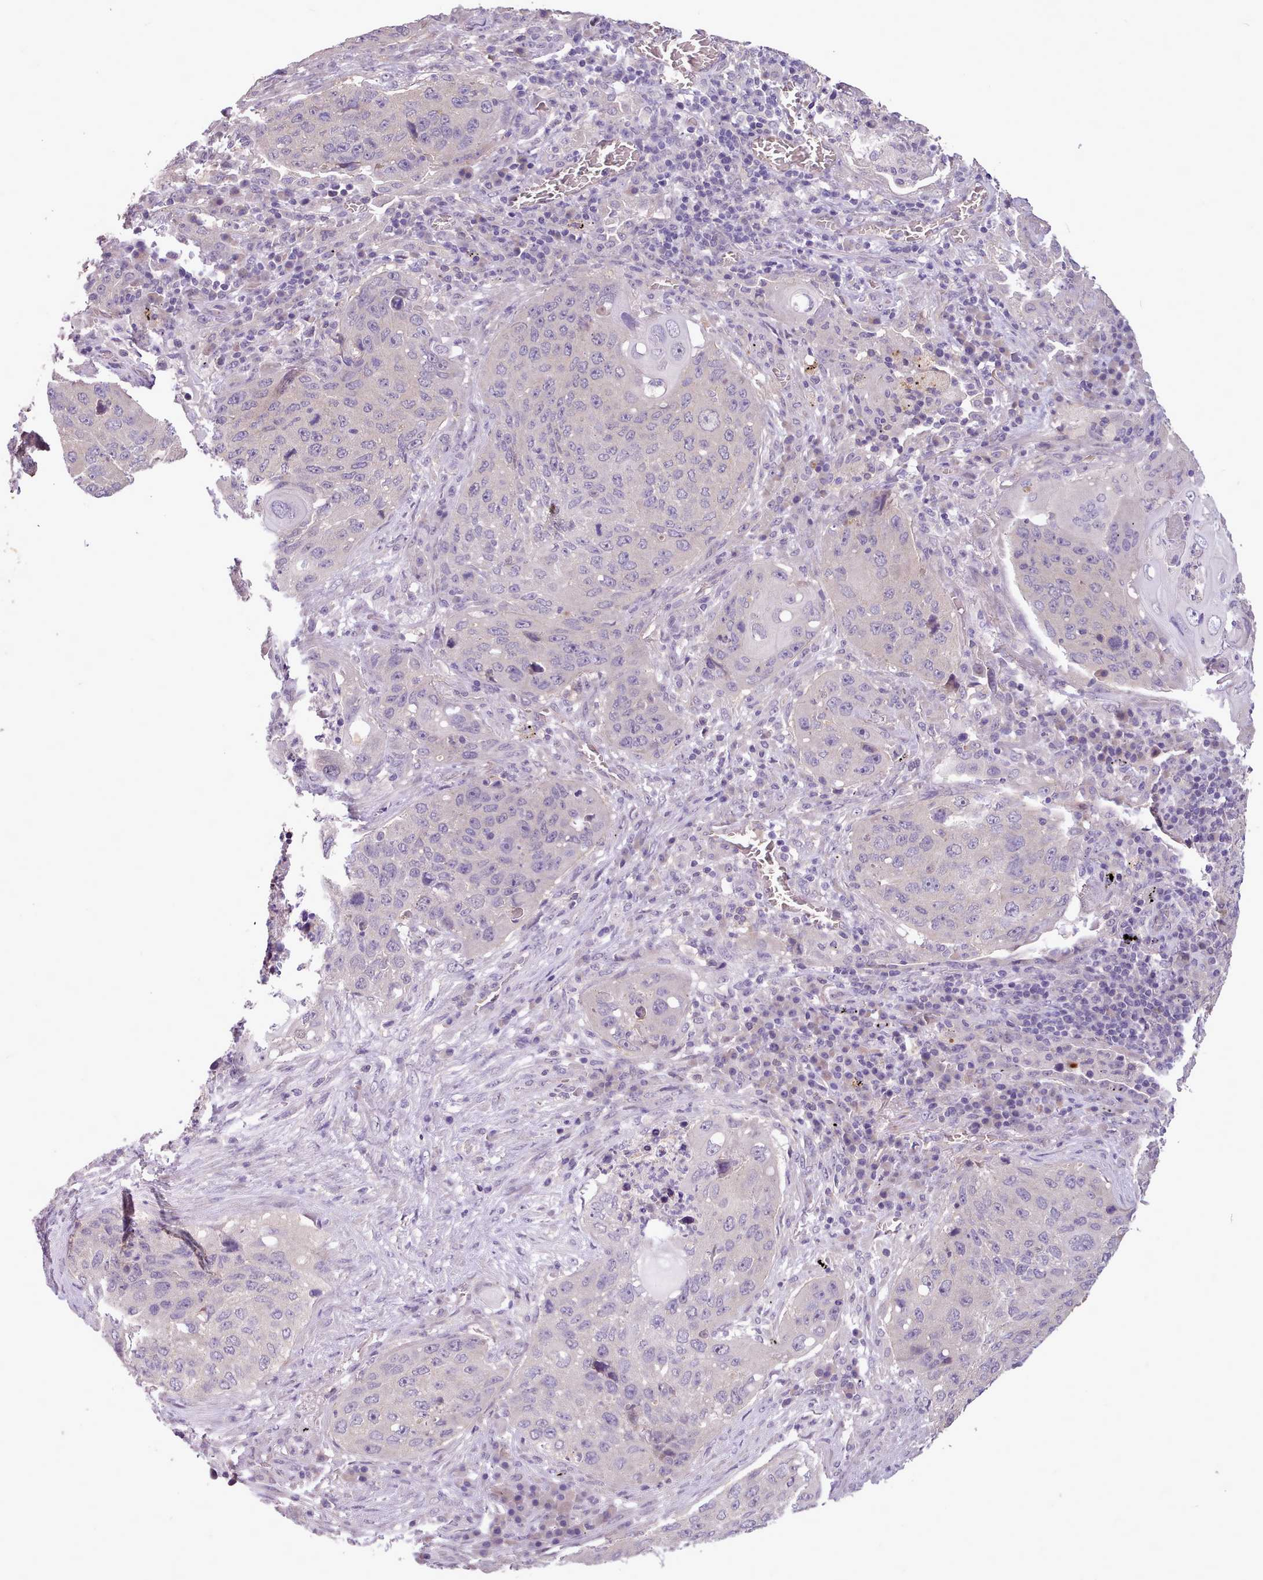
{"staining": {"intensity": "negative", "quantity": "none", "location": "none"}, "tissue": "lung cancer", "cell_type": "Tumor cells", "image_type": "cancer", "snomed": [{"axis": "morphology", "description": "Squamous cell carcinoma, NOS"}, {"axis": "topography", "description": "Lung"}], "caption": "The IHC image has no significant staining in tumor cells of lung cancer (squamous cell carcinoma) tissue. (DAB IHC with hematoxylin counter stain).", "gene": "ZNF607", "patient": {"sex": "female", "age": 63}}